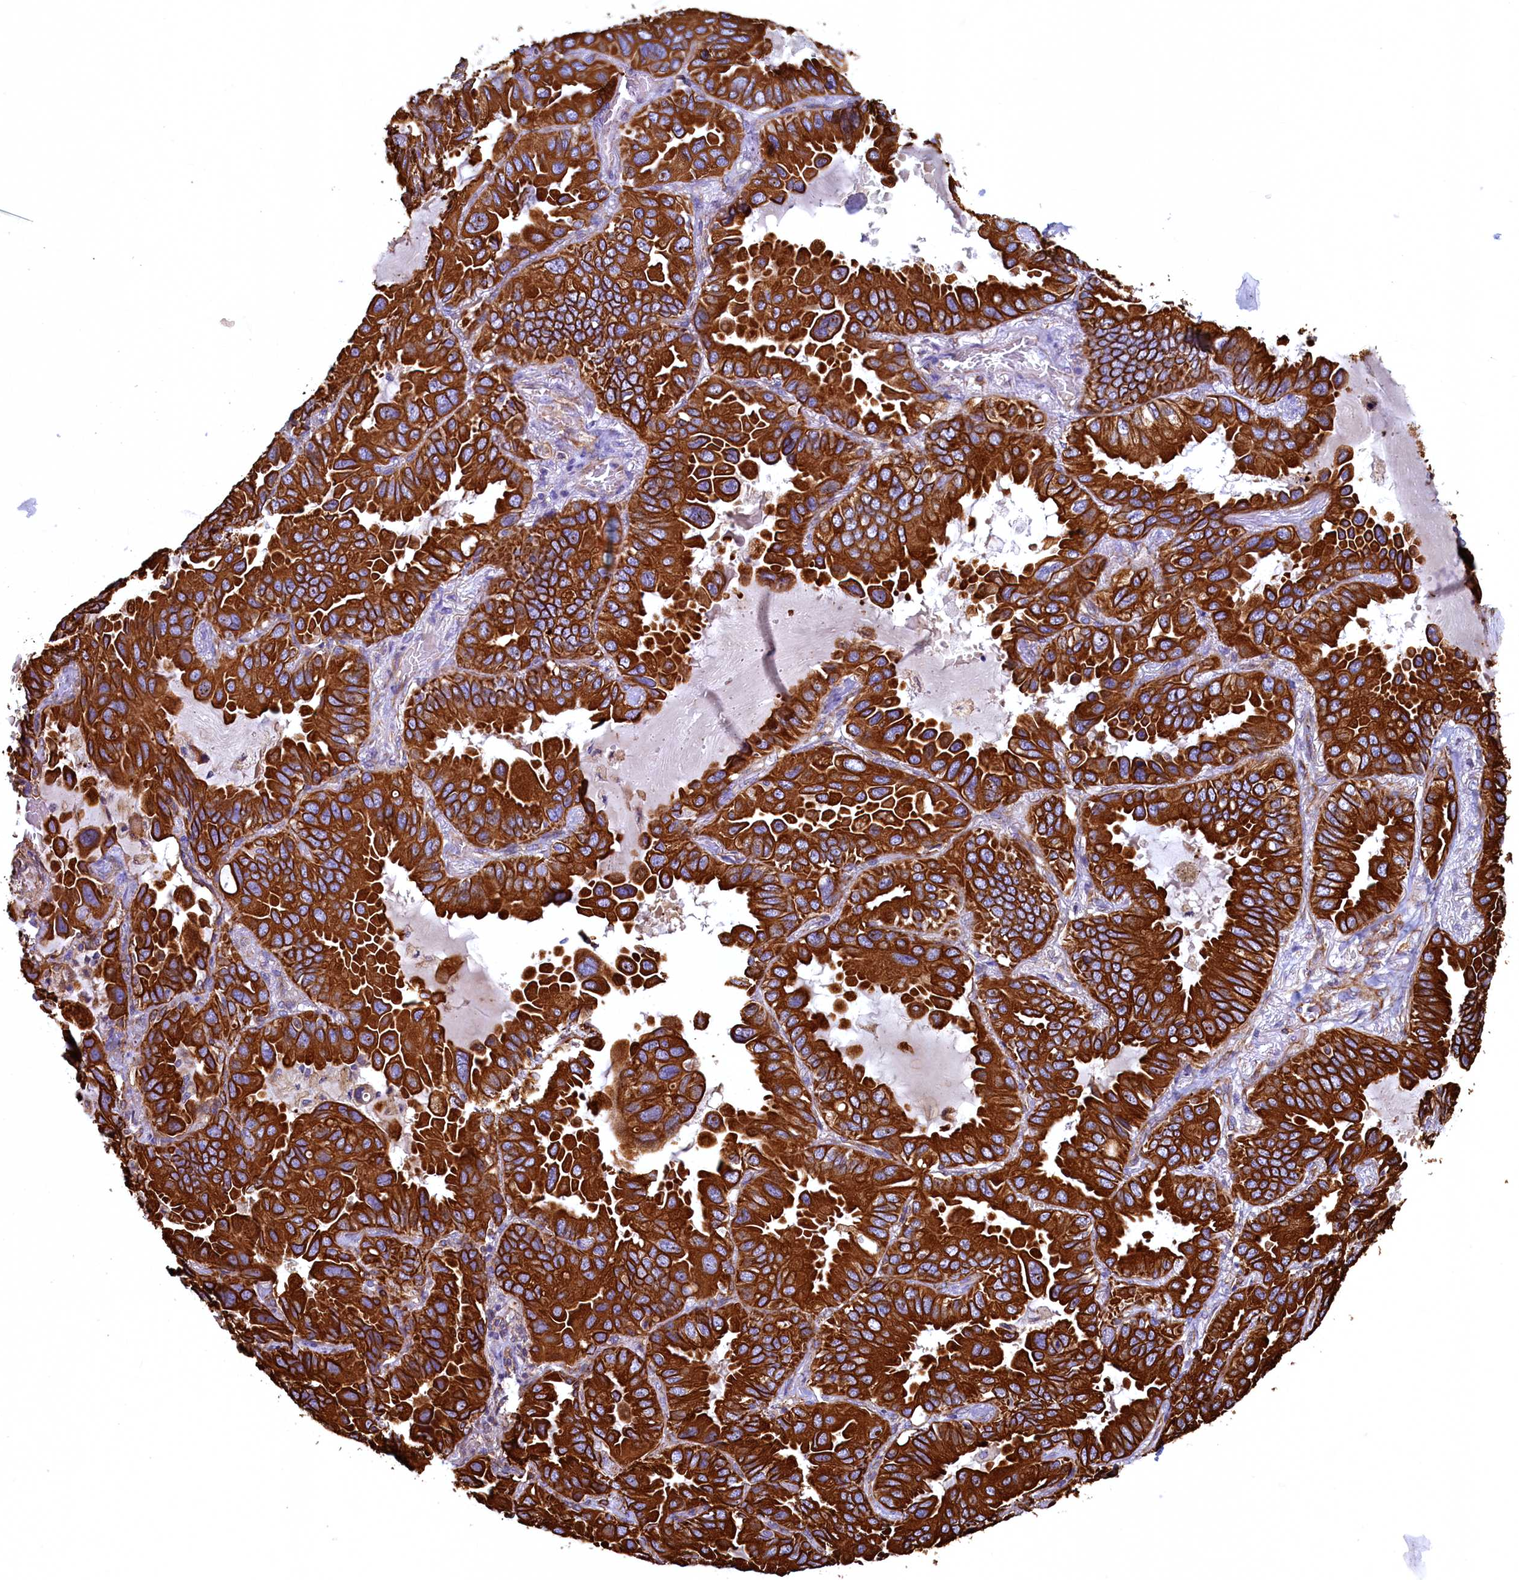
{"staining": {"intensity": "strong", "quantity": ">75%", "location": "cytoplasmic/membranous"}, "tissue": "lung cancer", "cell_type": "Tumor cells", "image_type": "cancer", "snomed": [{"axis": "morphology", "description": "Adenocarcinoma, NOS"}, {"axis": "topography", "description": "Lung"}], "caption": "Protein expression analysis of lung cancer (adenocarcinoma) shows strong cytoplasmic/membranous positivity in approximately >75% of tumor cells.", "gene": "LRRC57", "patient": {"sex": "male", "age": 64}}